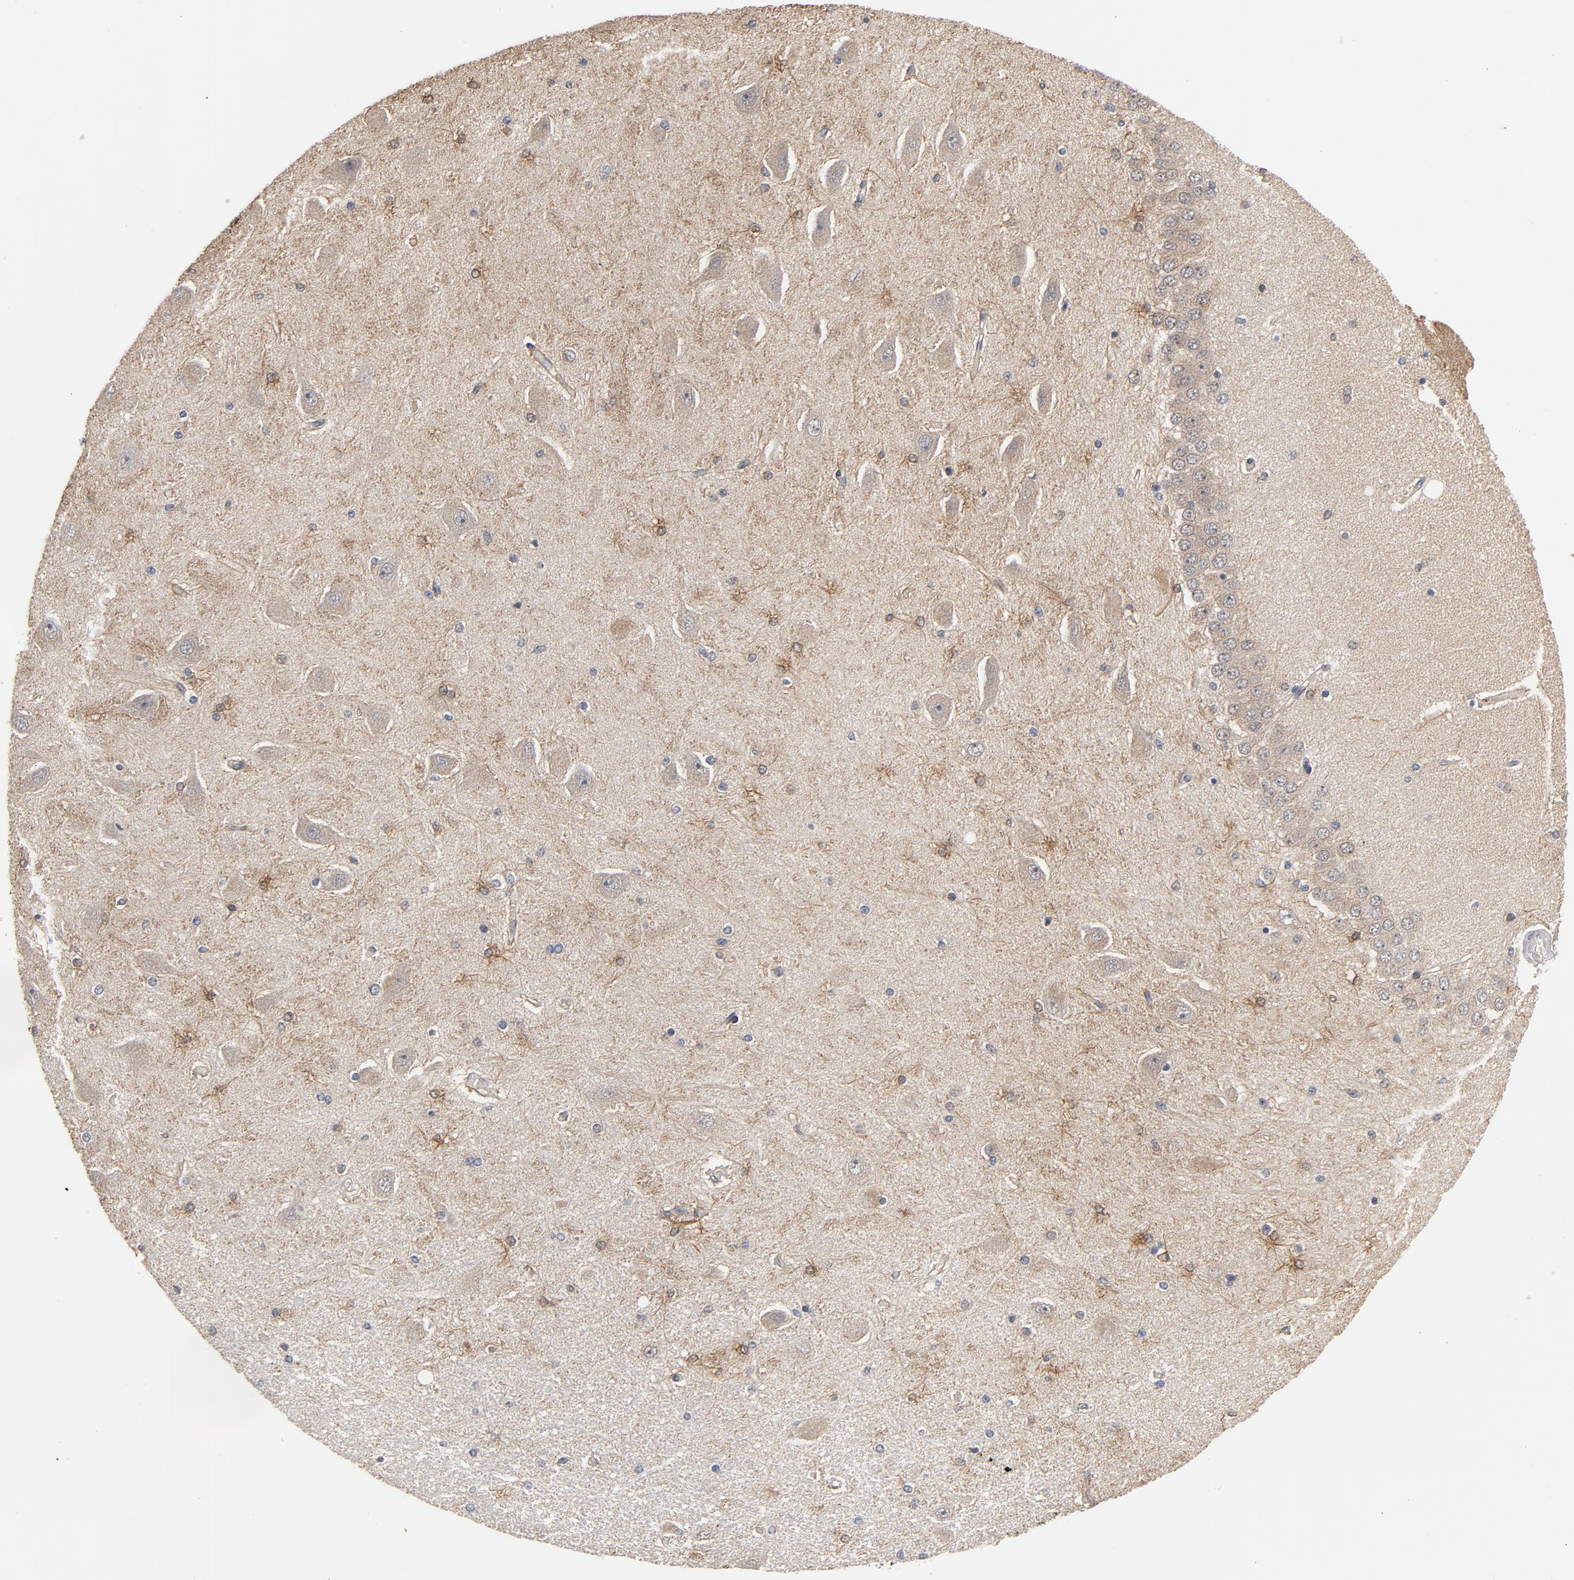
{"staining": {"intensity": "moderate", "quantity": "25%-75%", "location": "cytoplasmic/membranous"}, "tissue": "hippocampus", "cell_type": "Glial cells", "image_type": "normal", "snomed": [{"axis": "morphology", "description": "Normal tissue, NOS"}, {"axis": "topography", "description": "Hippocampus"}], "caption": "Immunohistochemistry photomicrograph of unremarkable hippocampus: hippocampus stained using IHC exhibits medium levels of moderate protein expression localized specifically in the cytoplasmic/membranous of glial cells, appearing as a cytoplasmic/membranous brown color.", "gene": "PPP1R1B", "patient": {"sex": "female", "age": 54}}